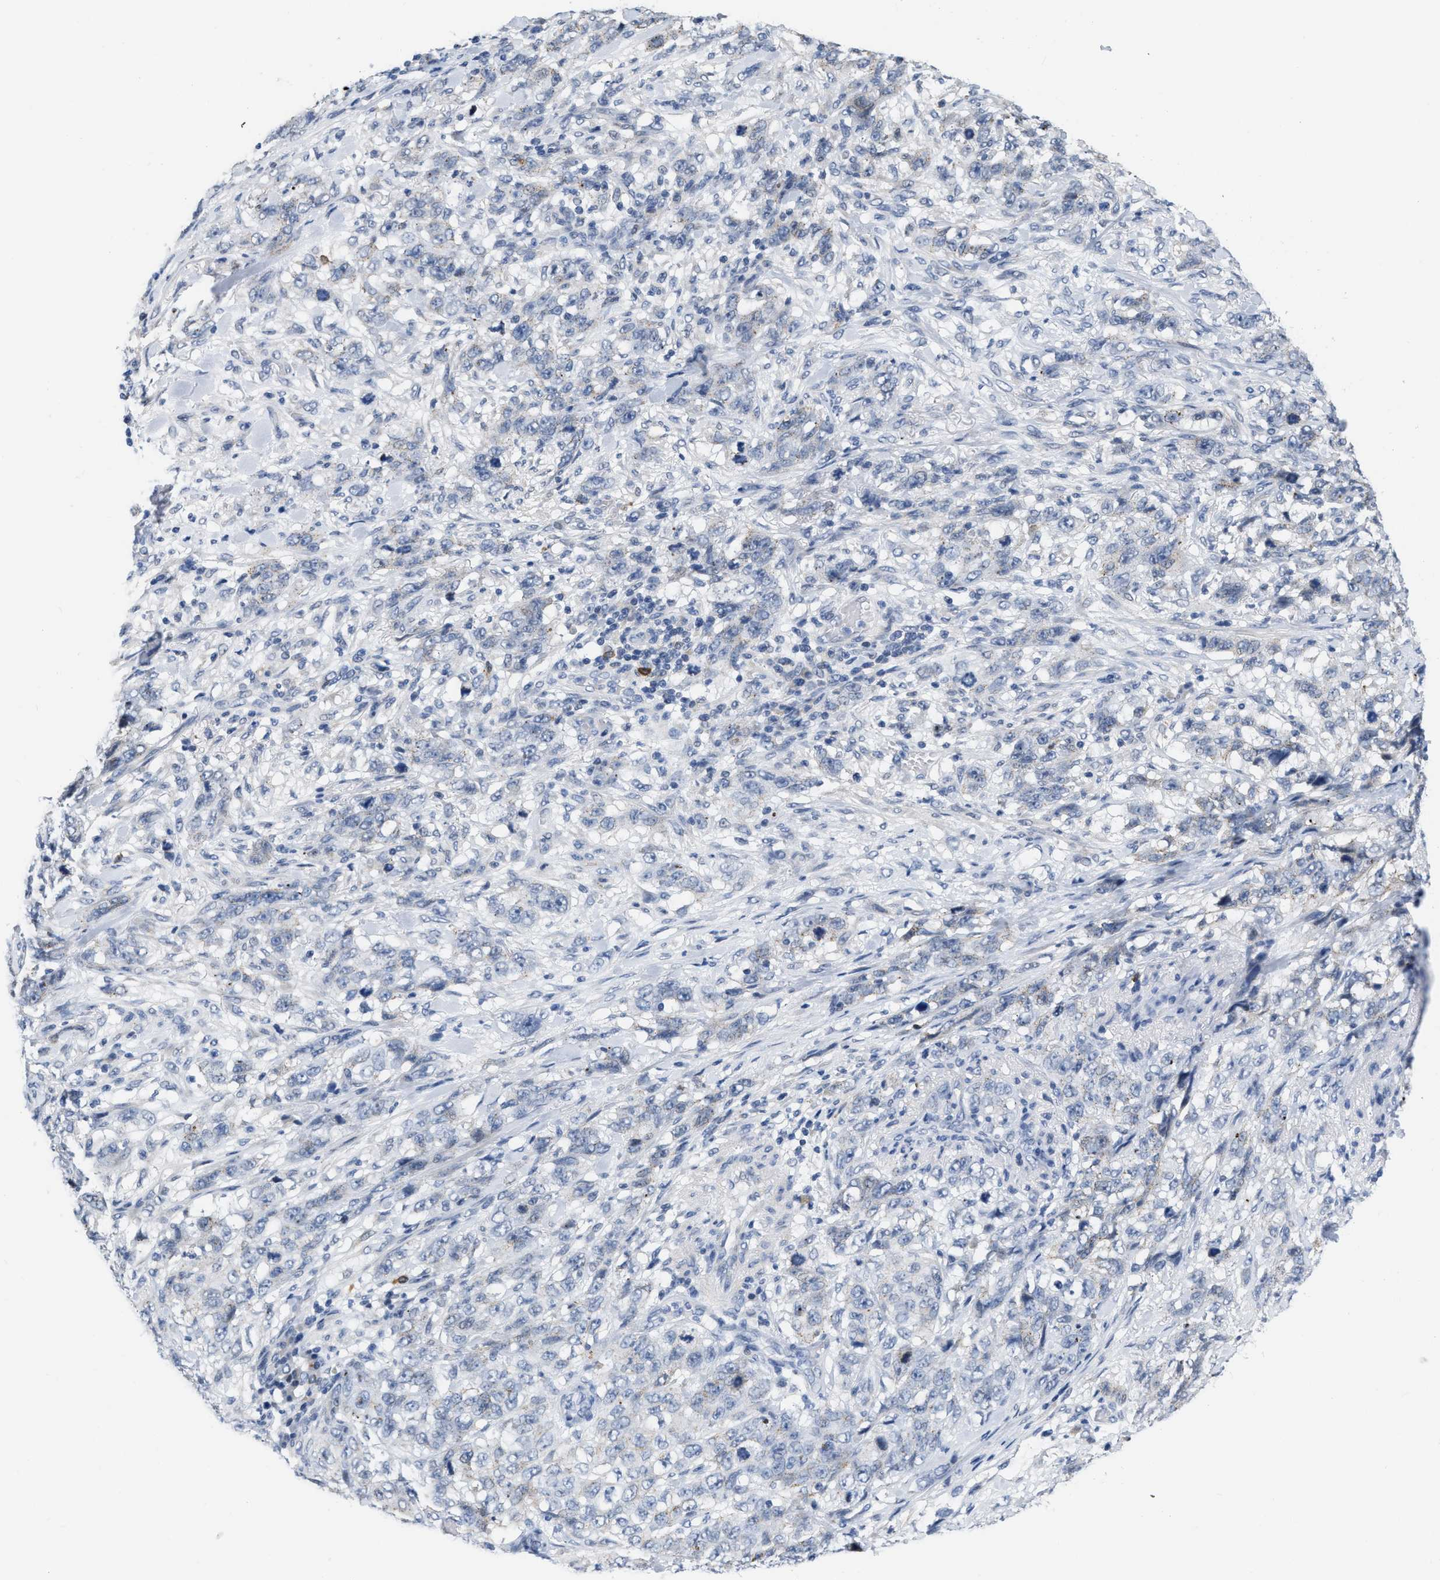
{"staining": {"intensity": "negative", "quantity": "none", "location": "none"}, "tissue": "stomach cancer", "cell_type": "Tumor cells", "image_type": "cancer", "snomed": [{"axis": "morphology", "description": "Adenocarcinoma, NOS"}, {"axis": "topography", "description": "Stomach"}], "caption": "Protein analysis of stomach cancer (adenocarcinoma) reveals no significant positivity in tumor cells.", "gene": "CRYM", "patient": {"sex": "male", "age": 48}}